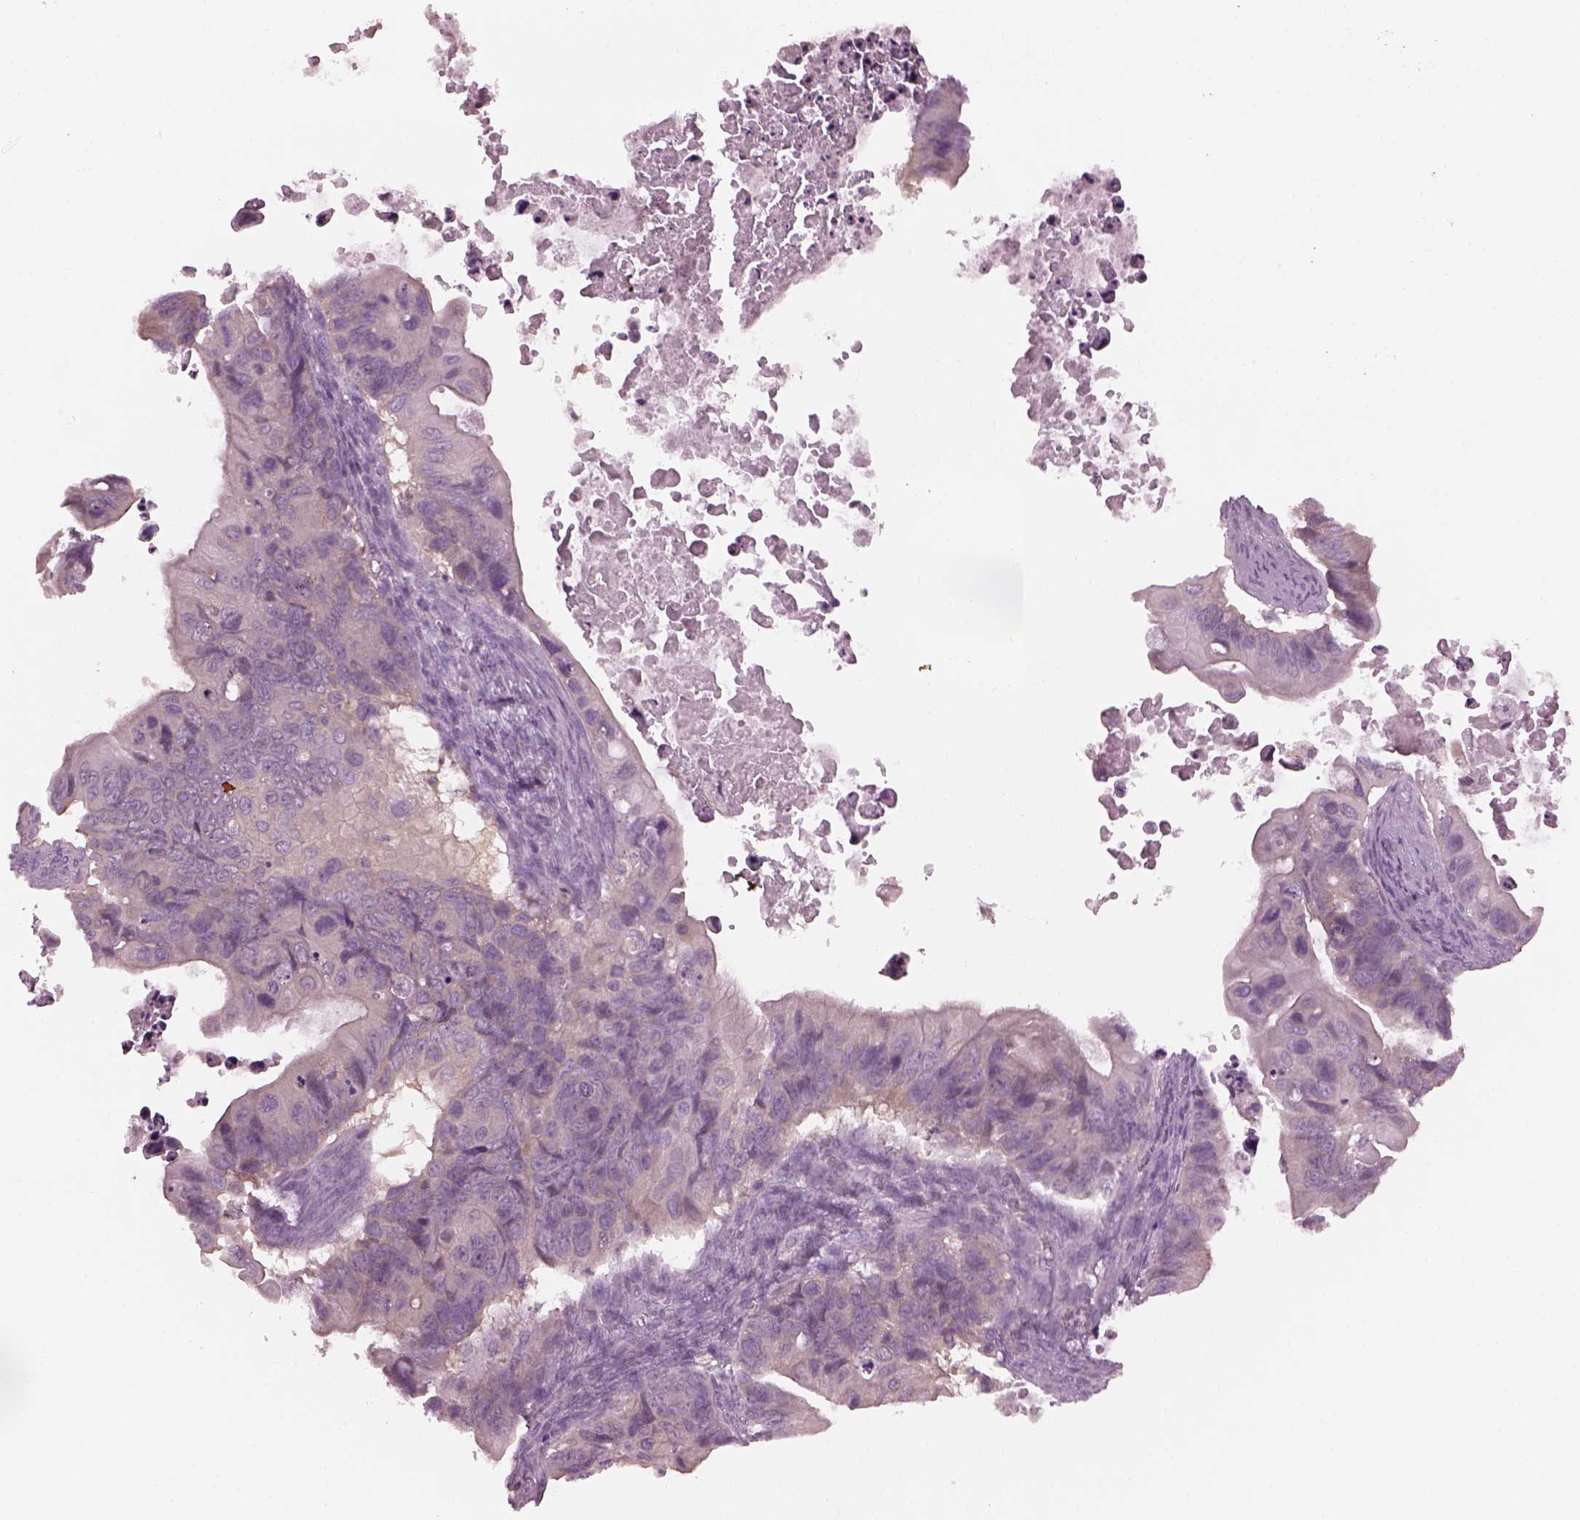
{"staining": {"intensity": "negative", "quantity": "none", "location": "none"}, "tissue": "ovarian cancer", "cell_type": "Tumor cells", "image_type": "cancer", "snomed": [{"axis": "morphology", "description": "Cystadenocarcinoma, mucinous, NOS"}, {"axis": "topography", "description": "Ovary"}], "caption": "A high-resolution histopathology image shows immunohistochemistry staining of mucinous cystadenocarcinoma (ovarian), which exhibits no significant staining in tumor cells.", "gene": "SHTN1", "patient": {"sex": "female", "age": 64}}